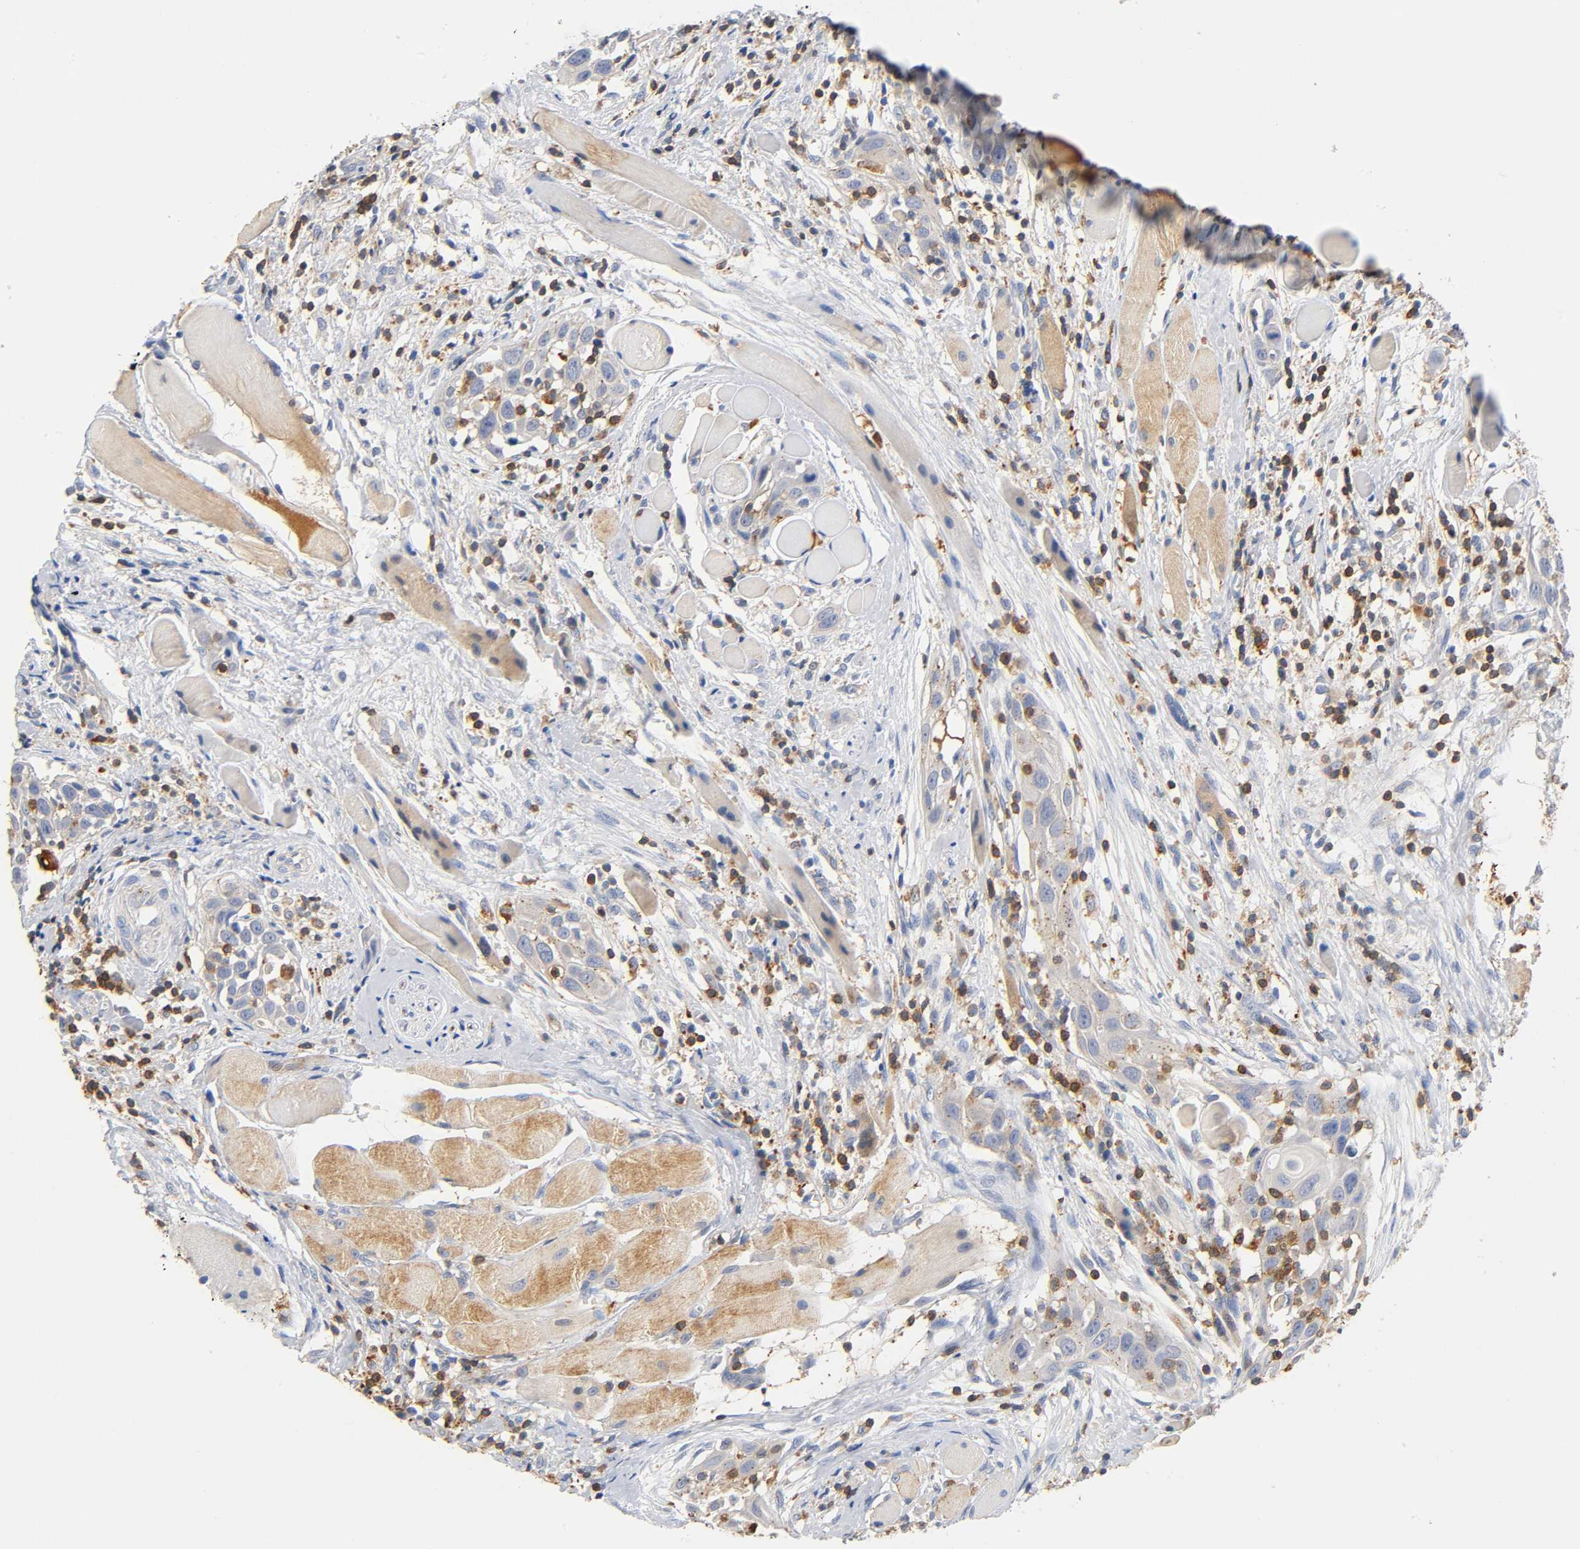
{"staining": {"intensity": "weak", "quantity": "25%-75%", "location": "cytoplasmic/membranous"}, "tissue": "head and neck cancer", "cell_type": "Tumor cells", "image_type": "cancer", "snomed": [{"axis": "morphology", "description": "Squamous cell carcinoma, NOS"}, {"axis": "topography", "description": "Oral tissue"}, {"axis": "topography", "description": "Head-Neck"}], "caption": "Protein expression analysis of human head and neck cancer reveals weak cytoplasmic/membranous positivity in approximately 25%-75% of tumor cells. Immunohistochemistry (ihc) stains the protein of interest in brown and the nuclei are stained blue.", "gene": "UCKL1", "patient": {"sex": "female", "age": 50}}